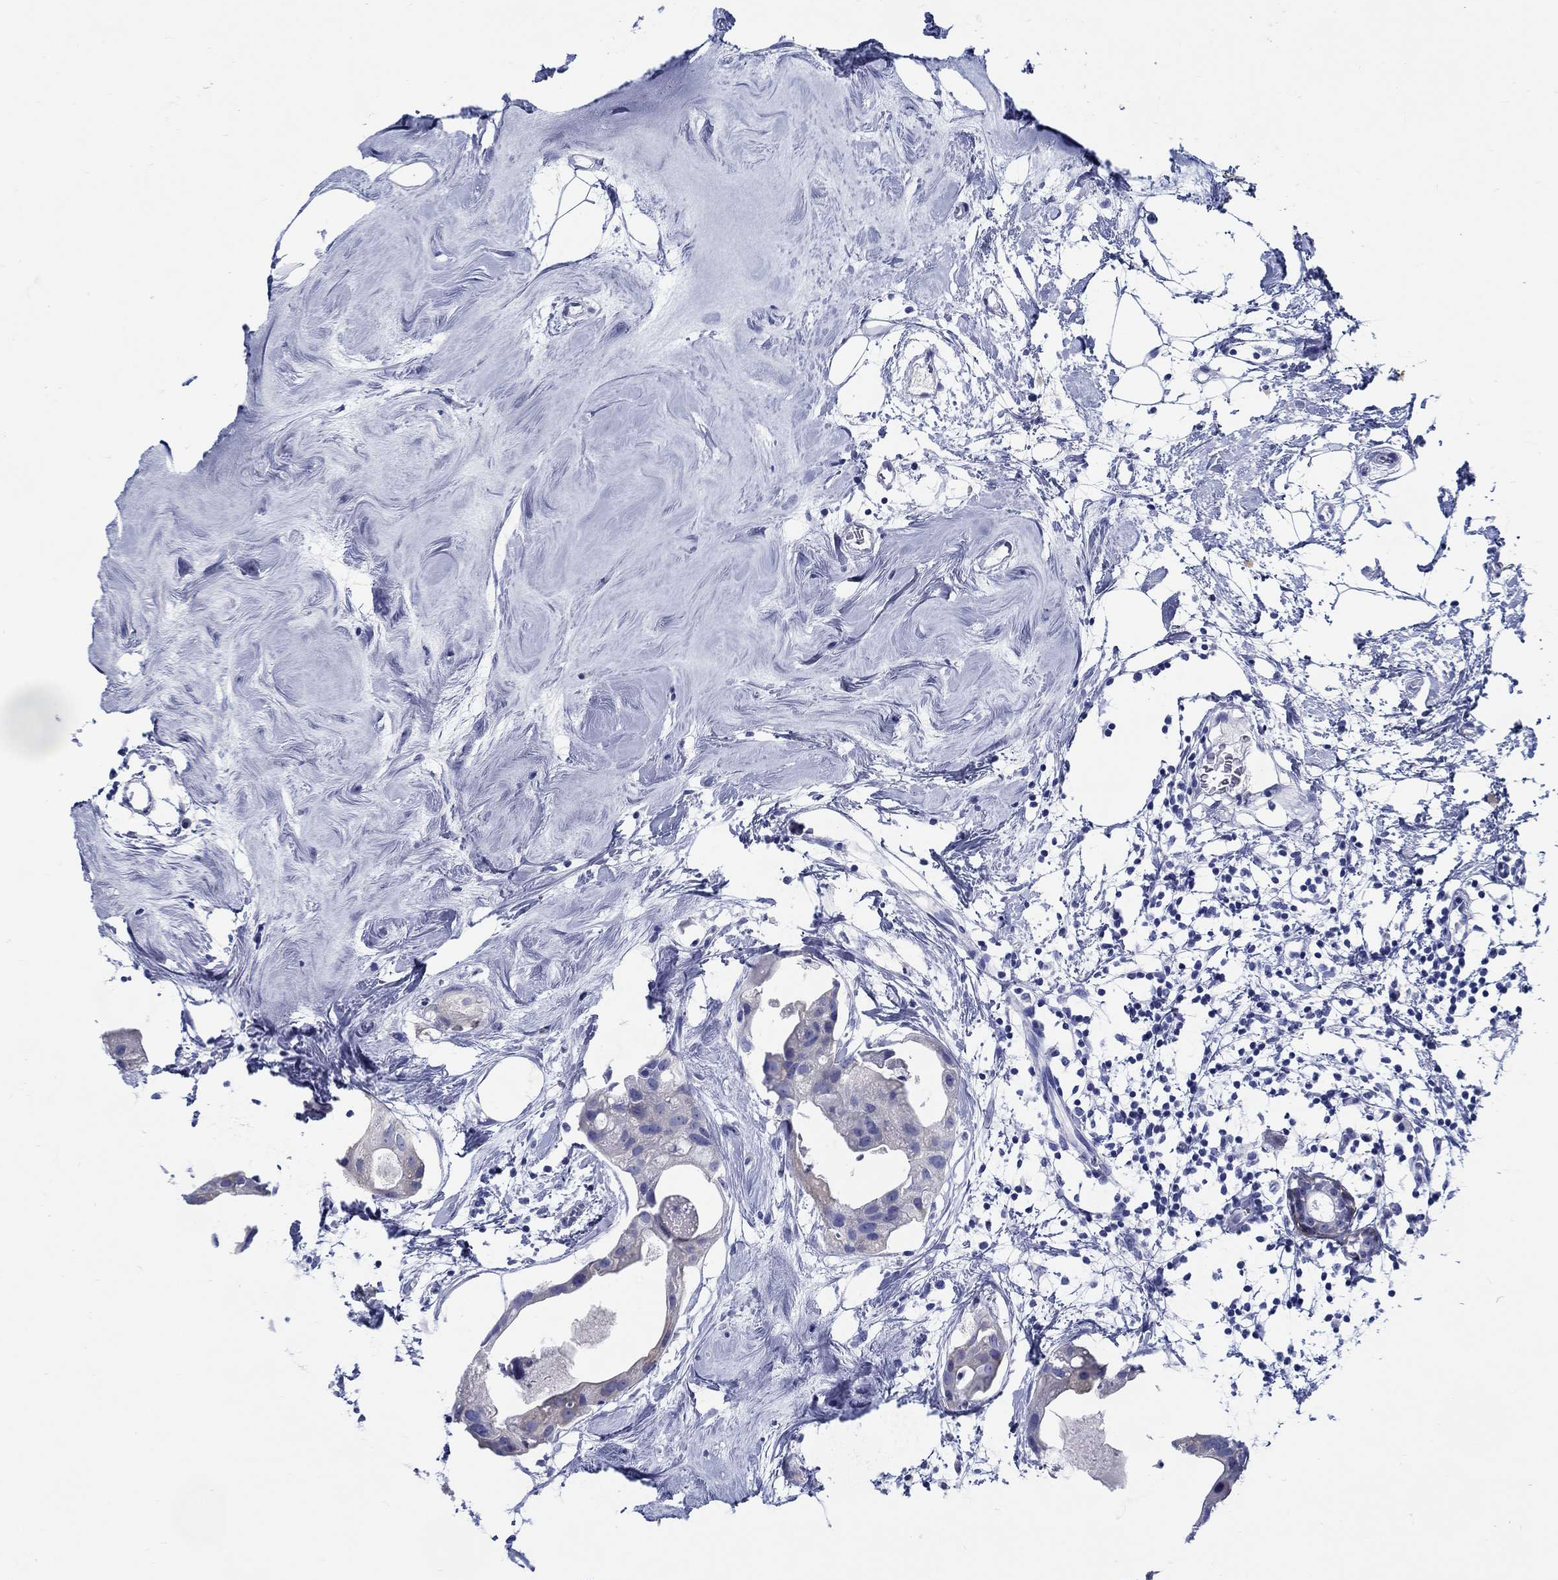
{"staining": {"intensity": "negative", "quantity": "none", "location": "none"}, "tissue": "breast cancer", "cell_type": "Tumor cells", "image_type": "cancer", "snomed": [{"axis": "morphology", "description": "Normal tissue, NOS"}, {"axis": "morphology", "description": "Duct carcinoma"}, {"axis": "topography", "description": "Breast"}], "caption": "DAB (3,3'-diaminobenzidine) immunohistochemical staining of human breast cancer displays no significant expression in tumor cells.", "gene": "FBXO2", "patient": {"sex": "female", "age": 40}}